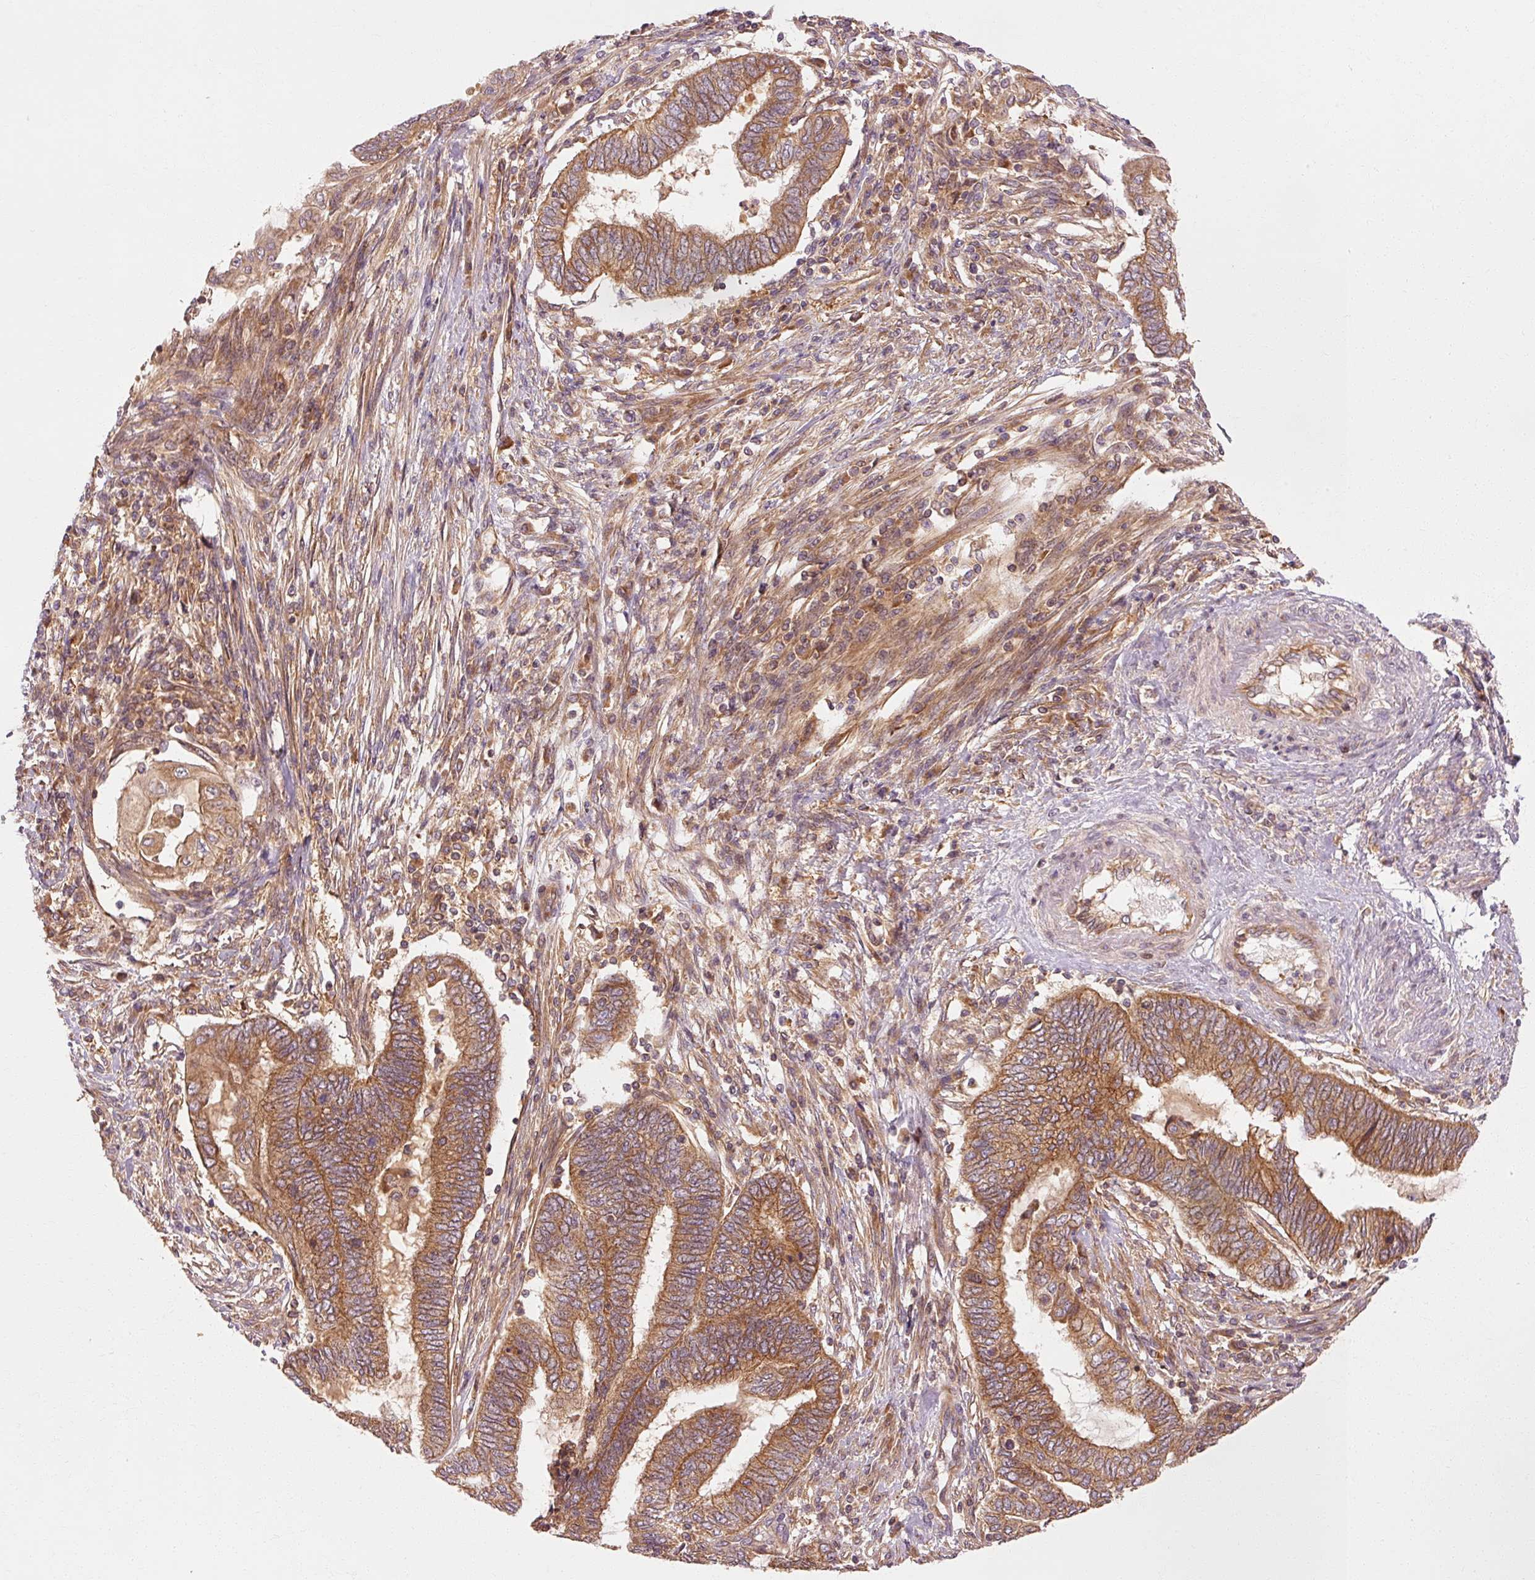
{"staining": {"intensity": "moderate", "quantity": ">75%", "location": "cytoplasmic/membranous"}, "tissue": "endometrial cancer", "cell_type": "Tumor cells", "image_type": "cancer", "snomed": [{"axis": "morphology", "description": "Adenocarcinoma, NOS"}, {"axis": "topography", "description": "Uterus"}, {"axis": "topography", "description": "Endometrium"}], "caption": "Endometrial adenocarcinoma stained with a brown dye demonstrates moderate cytoplasmic/membranous positive staining in about >75% of tumor cells.", "gene": "CTNNA1", "patient": {"sex": "female", "age": 70}}